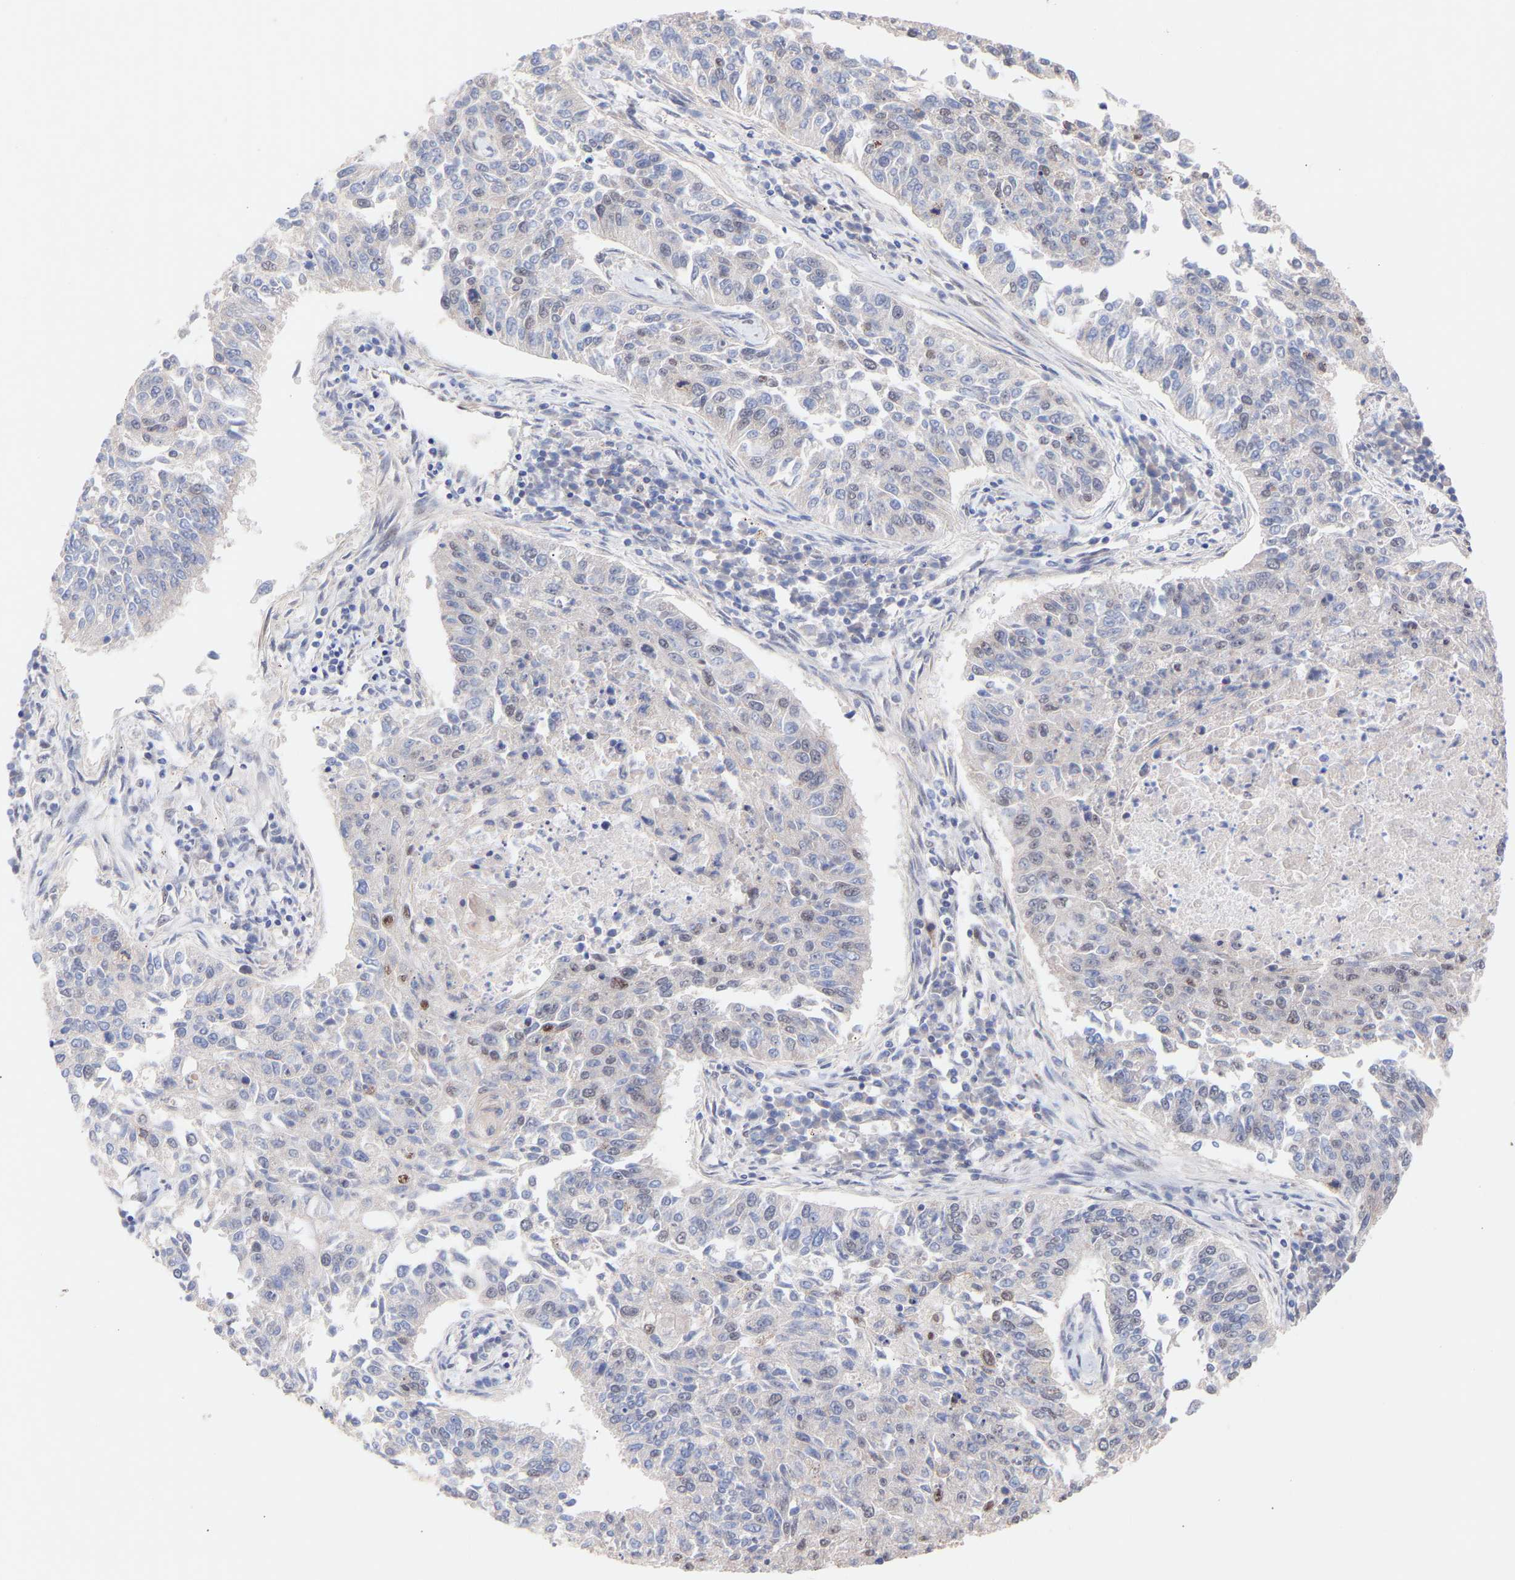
{"staining": {"intensity": "weak", "quantity": "<25%", "location": "nuclear"}, "tissue": "lung cancer", "cell_type": "Tumor cells", "image_type": "cancer", "snomed": [{"axis": "morphology", "description": "Normal tissue, NOS"}, {"axis": "morphology", "description": "Squamous cell carcinoma, NOS"}, {"axis": "topography", "description": "Cartilage tissue"}, {"axis": "topography", "description": "Bronchus"}, {"axis": "topography", "description": "Lung"}], "caption": "Tumor cells are negative for protein expression in human lung cancer (squamous cell carcinoma). Nuclei are stained in blue.", "gene": "PDLIM5", "patient": {"sex": "female", "age": 49}}